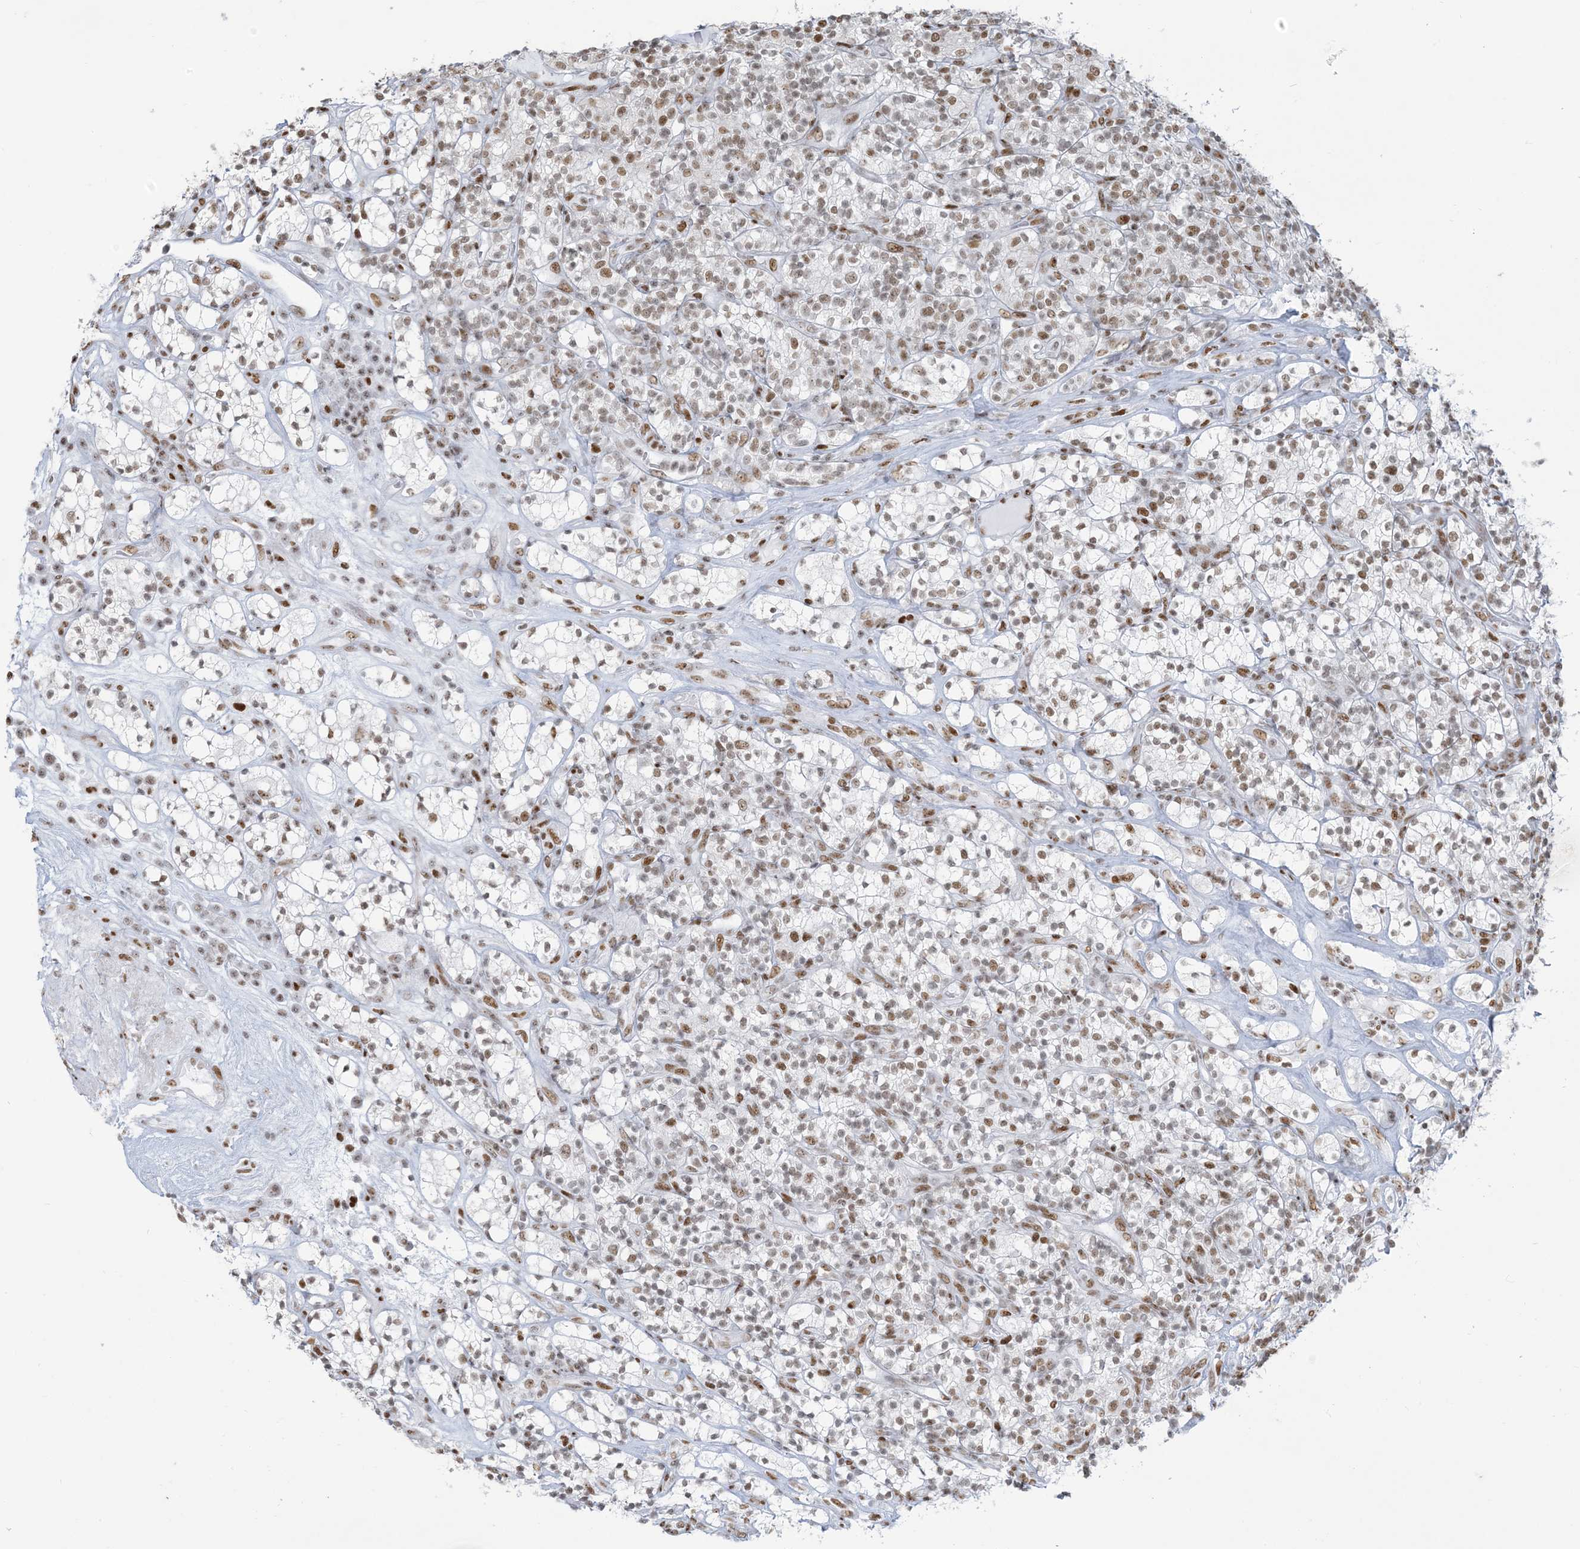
{"staining": {"intensity": "moderate", "quantity": ">75%", "location": "nuclear"}, "tissue": "renal cancer", "cell_type": "Tumor cells", "image_type": "cancer", "snomed": [{"axis": "morphology", "description": "Adenocarcinoma, NOS"}, {"axis": "topography", "description": "Kidney"}], "caption": "A histopathology image of human renal adenocarcinoma stained for a protein displays moderate nuclear brown staining in tumor cells. Using DAB (brown) and hematoxylin (blue) stains, captured at high magnification using brightfield microscopy.", "gene": "STAG1", "patient": {"sex": "male", "age": 77}}